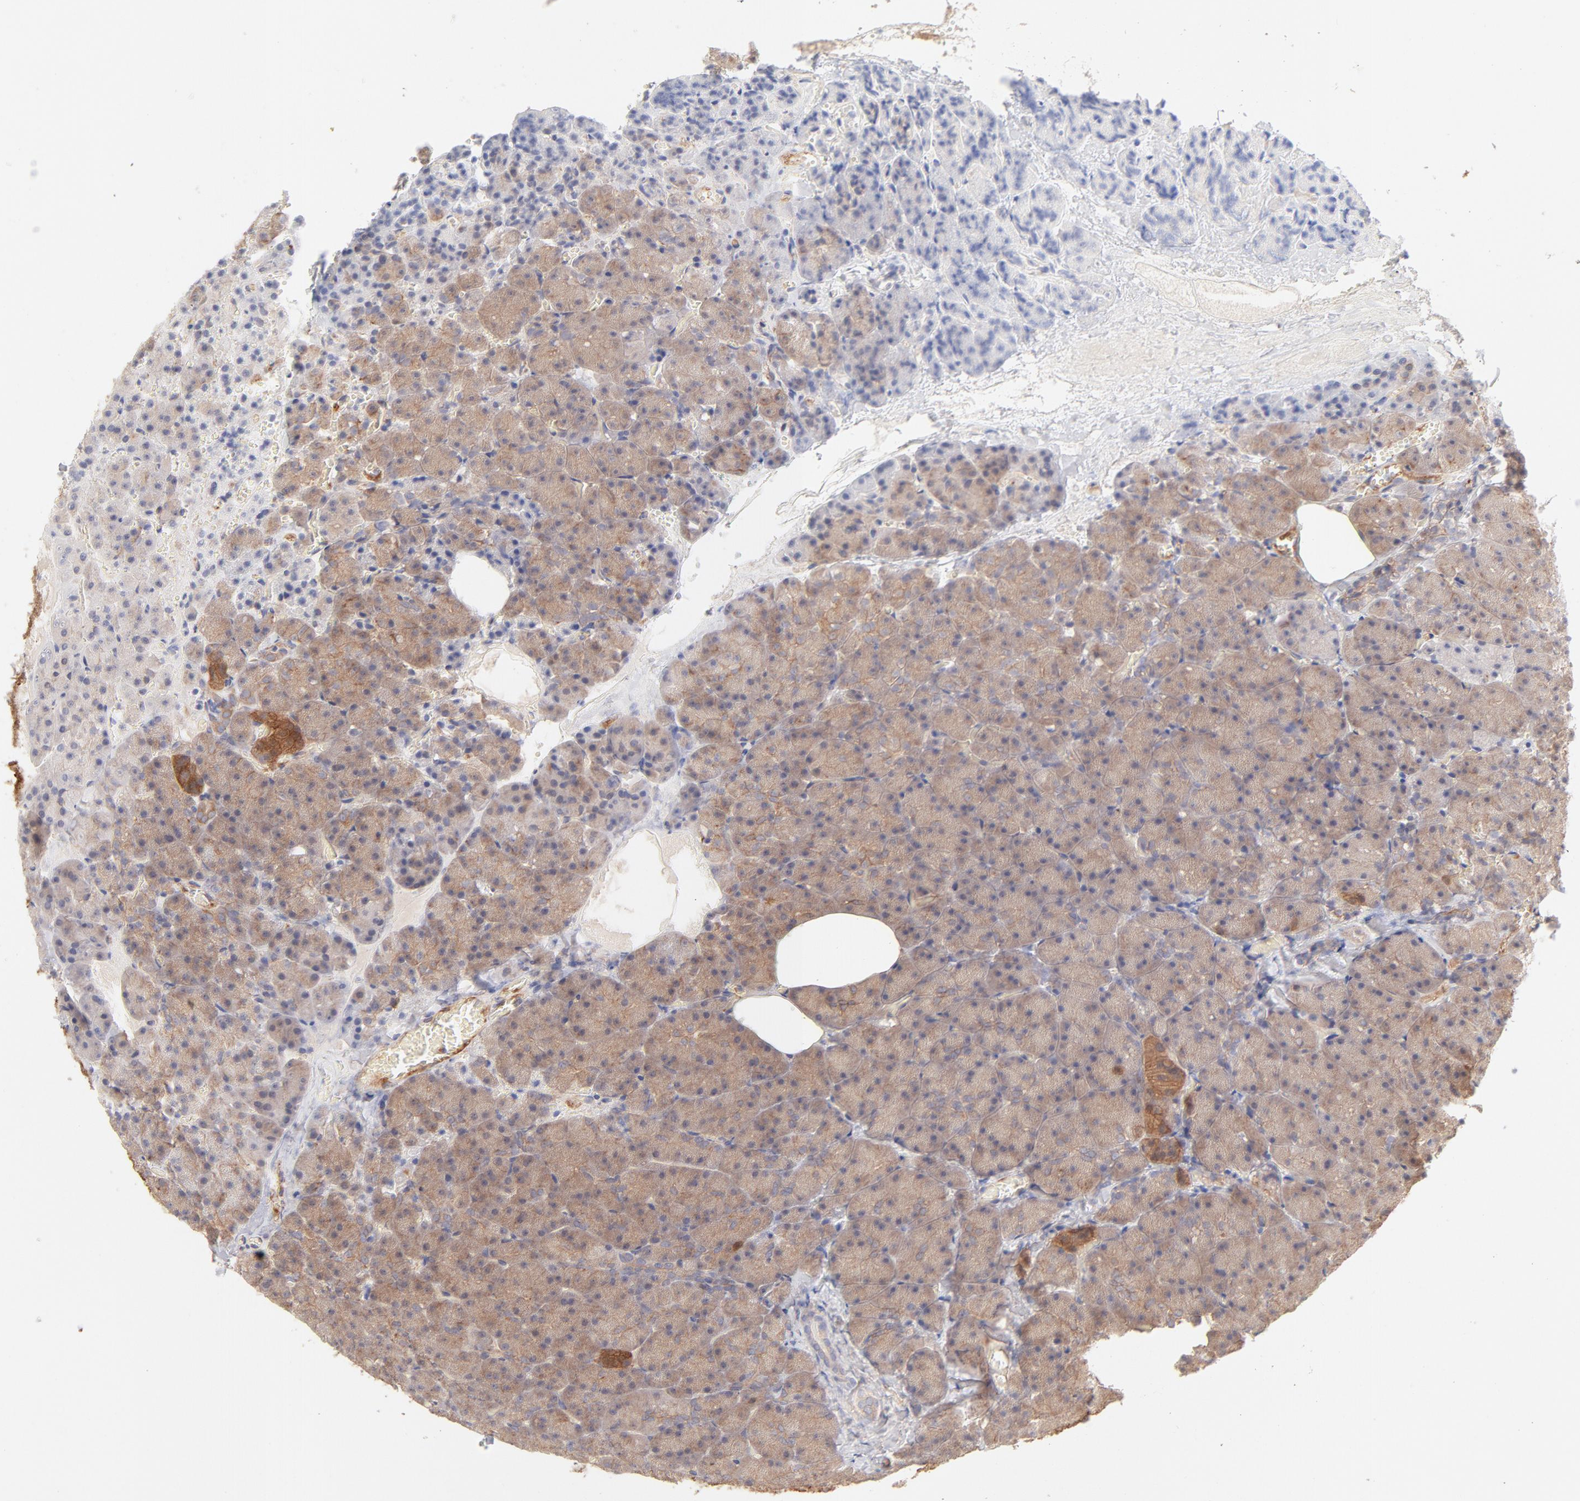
{"staining": {"intensity": "weak", "quantity": "25%-75%", "location": "cytoplasmic/membranous"}, "tissue": "carcinoid", "cell_type": "Tumor cells", "image_type": "cancer", "snomed": [{"axis": "morphology", "description": "Normal tissue, NOS"}, {"axis": "morphology", "description": "Carcinoid, malignant, NOS"}, {"axis": "topography", "description": "Pancreas"}], "caption": "Human carcinoid stained with a brown dye demonstrates weak cytoplasmic/membranous positive staining in approximately 25%-75% of tumor cells.", "gene": "LDLRAP1", "patient": {"sex": "female", "age": 35}}